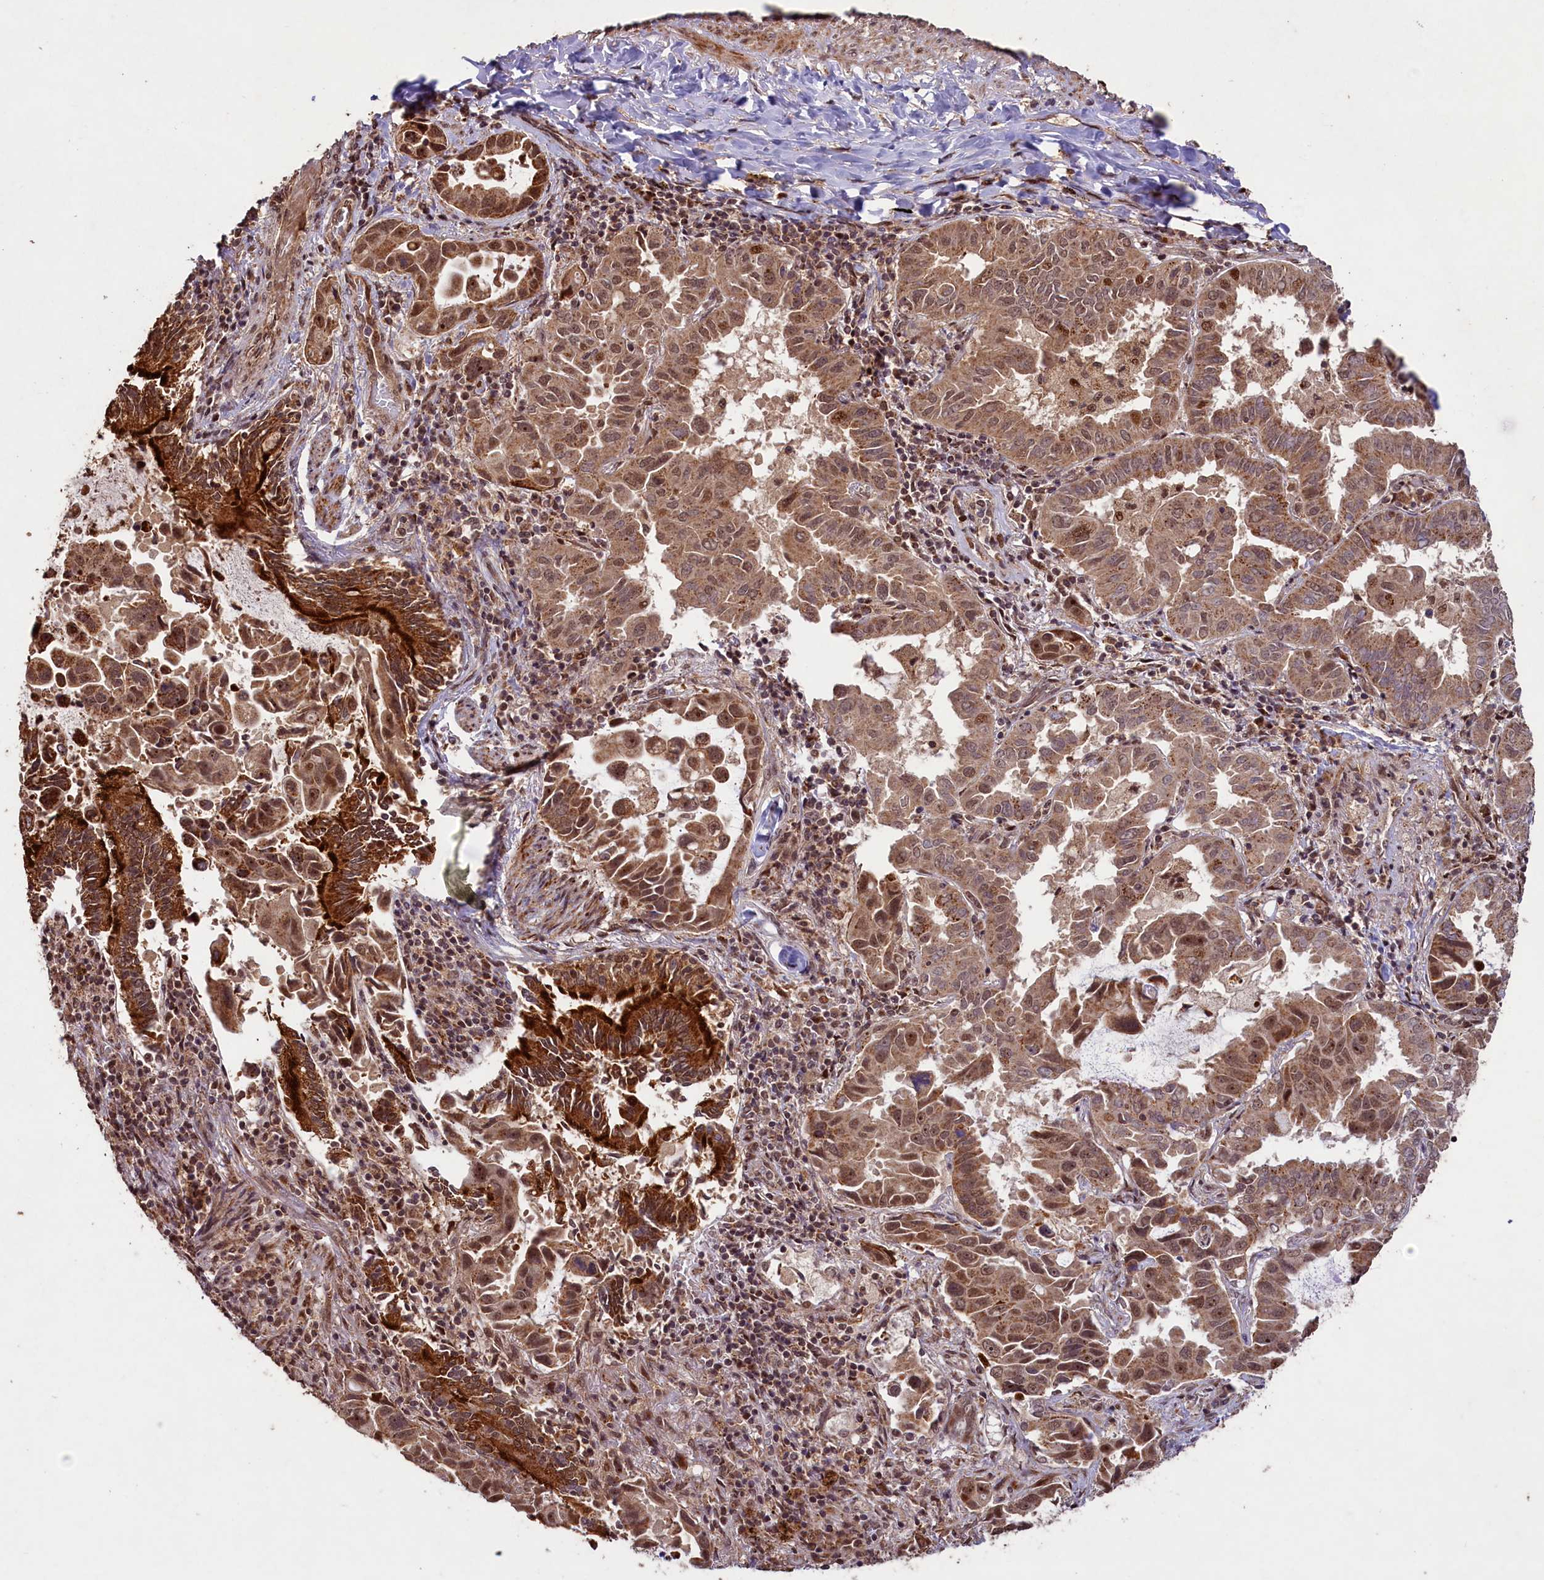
{"staining": {"intensity": "moderate", "quantity": ">75%", "location": "cytoplasmic/membranous,nuclear"}, "tissue": "lung cancer", "cell_type": "Tumor cells", "image_type": "cancer", "snomed": [{"axis": "morphology", "description": "Adenocarcinoma, NOS"}, {"axis": "topography", "description": "Lung"}], "caption": "Tumor cells exhibit medium levels of moderate cytoplasmic/membranous and nuclear positivity in about >75% of cells in lung adenocarcinoma.", "gene": "SHPRH", "patient": {"sex": "male", "age": 64}}